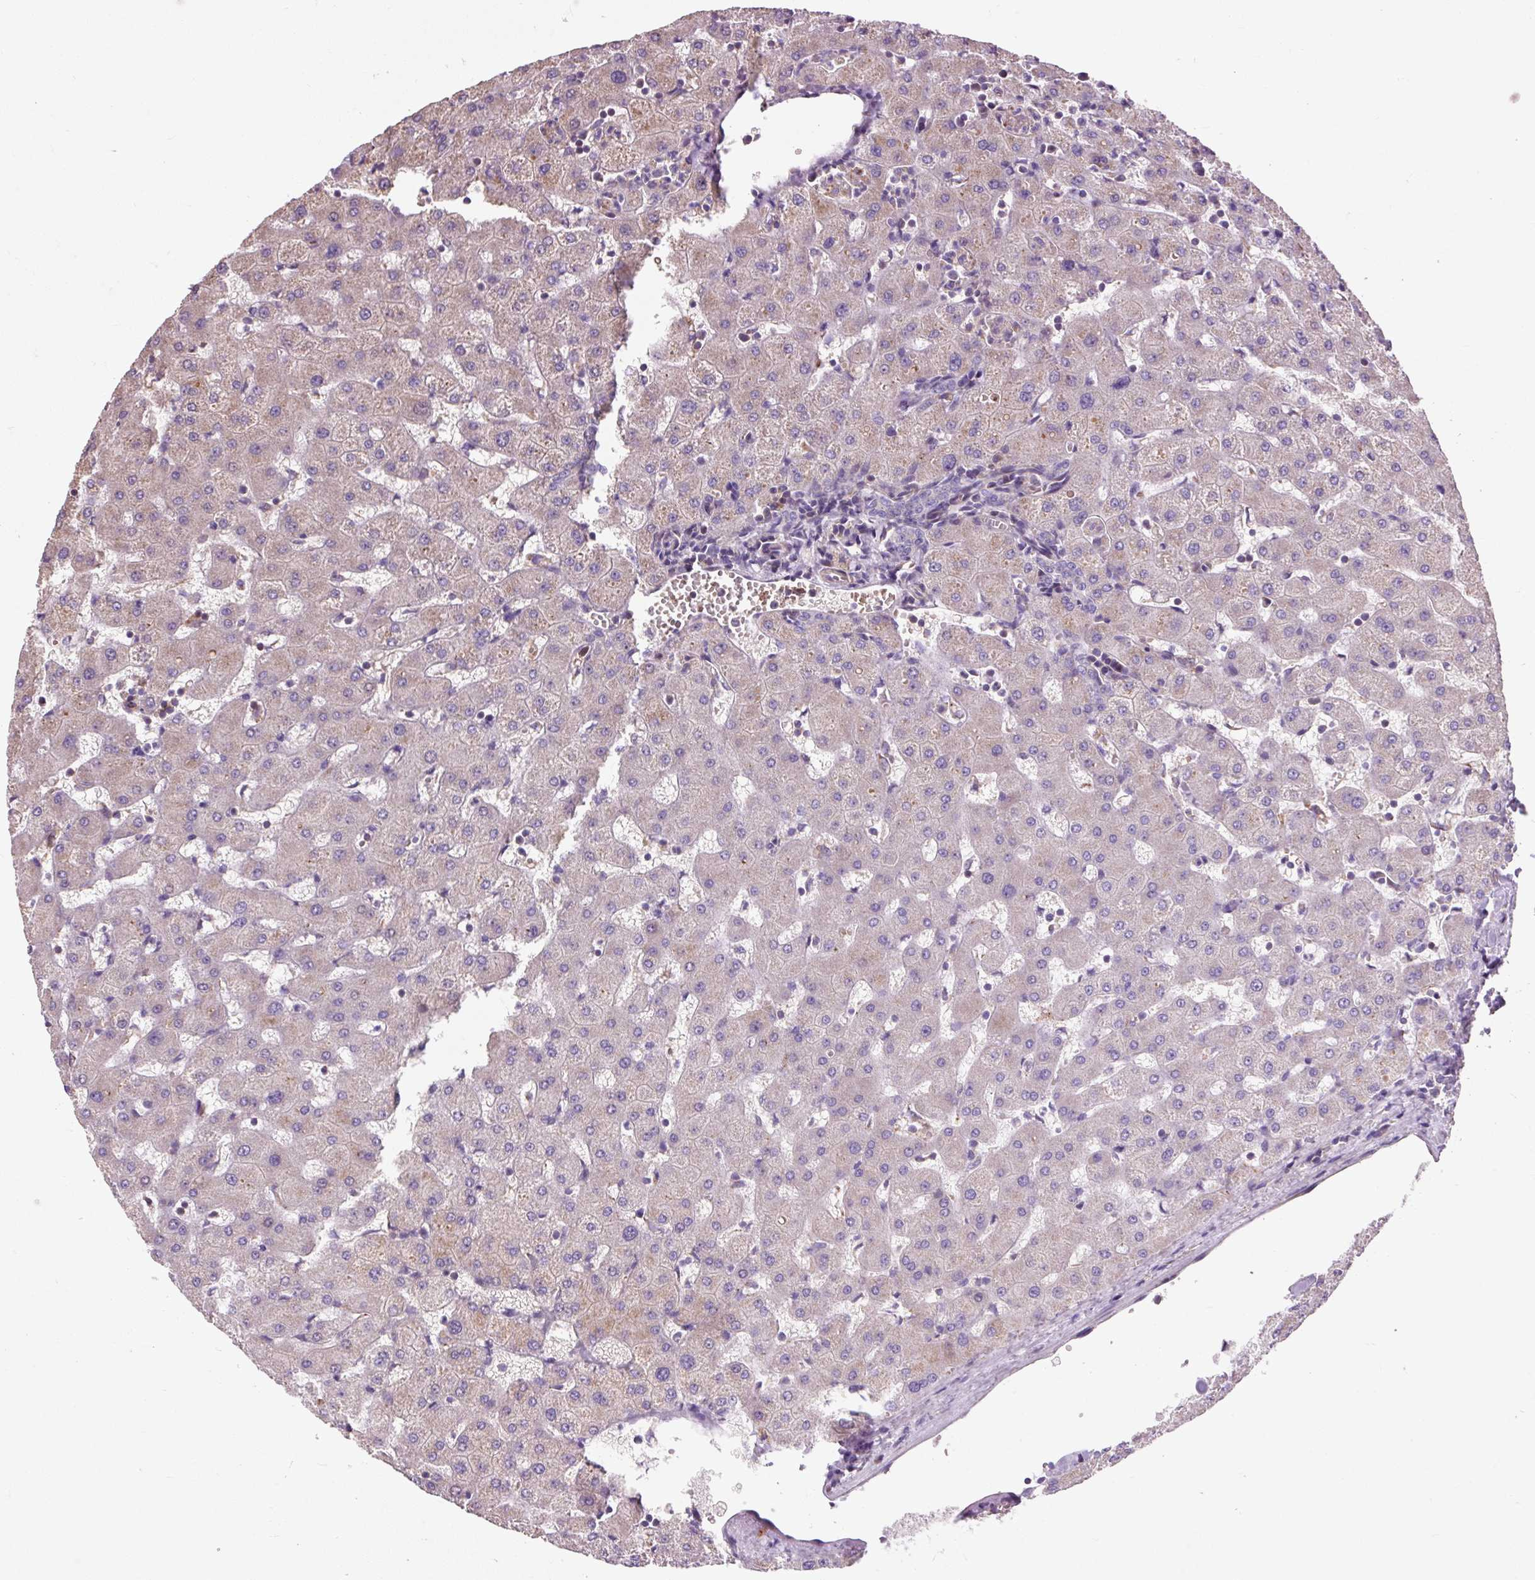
{"staining": {"intensity": "negative", "quantity": "none", "location": "none"}, "tissue": "liver", "cell_type": "Cholangiocytes", "image_type": "normal", "snomed": [{"axis": "morphology", "description": "Normal tissue, NOS"}, {"axis": "topography", "description": "Liver"}], "caption": "Histopathology image shows no significant protein expression in cholangiocytes of unremarkable liver. Nuclei are stained in blue.", "gene": "PRIMPOL", "patient": {"sex": "female", "age": 63}}